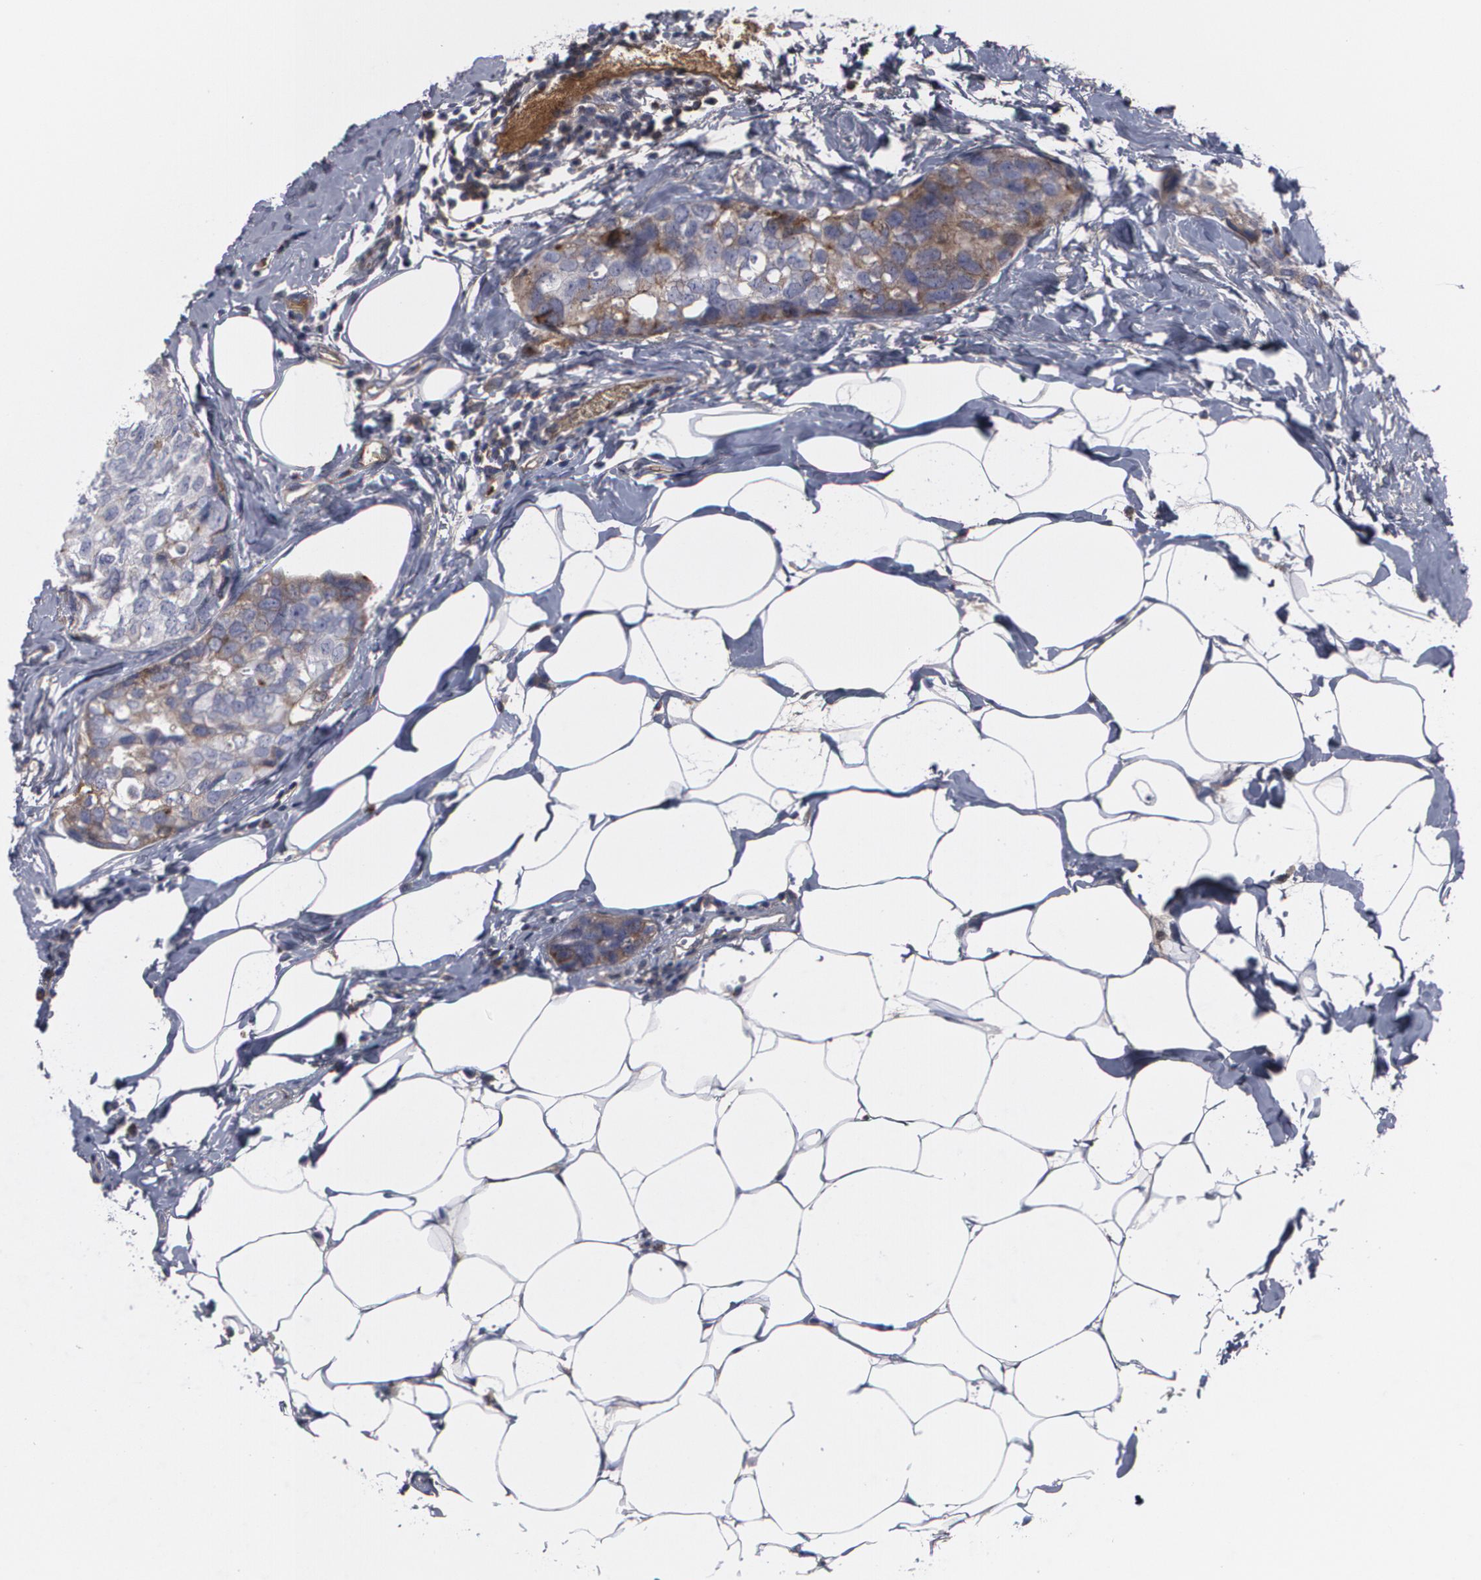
{"staining": {"intensity": "negative", "quantity": "none", "location": "none"}, "tissue": "breast cancer", "cell_type": "Tumor cells", "image_type": "cancer", "snomed": [{"axis": "morphology", "description": "Normal tissue, NOS"}, {"axis": "morphology", "description": "Duct carcinoma"}, {"axis": "topography", "description": "Breast"}], "caption": "A micrograph of intraductal carcinoma (breast) stained for a protein reveals no brown staining in tumor cells. The staining was performed using DAB (3,3'-diaminobenzidine) to visualize the protein expression in brown, while the nuclei were stained in blue with hematoxylin (Magnification: 20x).", "gene": "LRG1", "patient": {"sex": "female", "age": 50}}